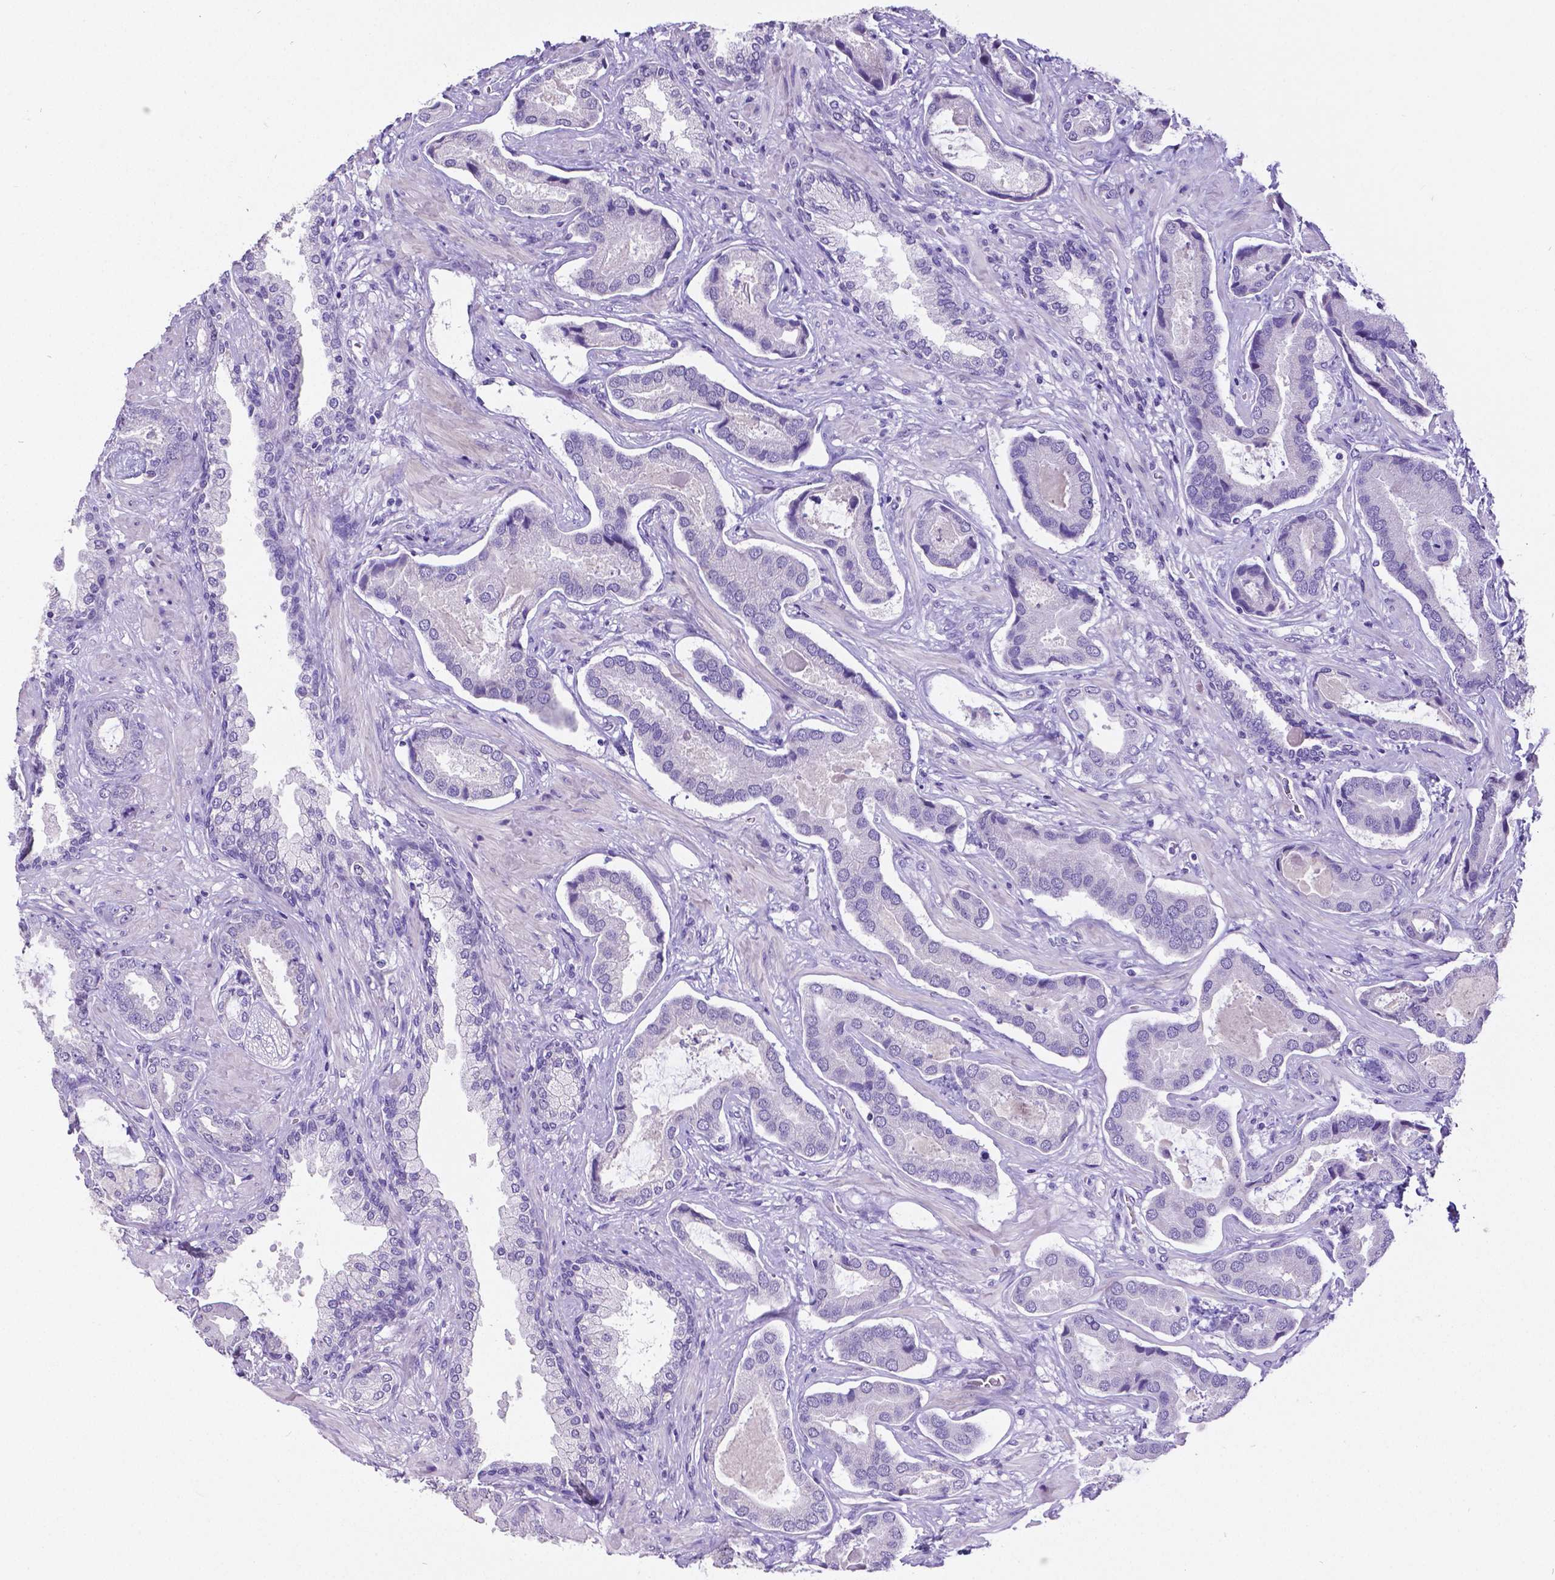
{"staining": {"intensity": "negative", "quantity": "none", "location": "none"}, "tissue": "prostate cancer", "cell_type": "Tumor cells", "image_type": "cancer", "snomed": [{"axis": "morphology", "description": "Adenocarcinoma, NOS"}, {"axis": "topography", "description": "Prostate"}], "caption": "This is an IHC micrograph of prostate adenocarcinoma. There is no staining in tumor cells.", "gene": "SATB2", "patient": {"sex": "male", "age": 64}}